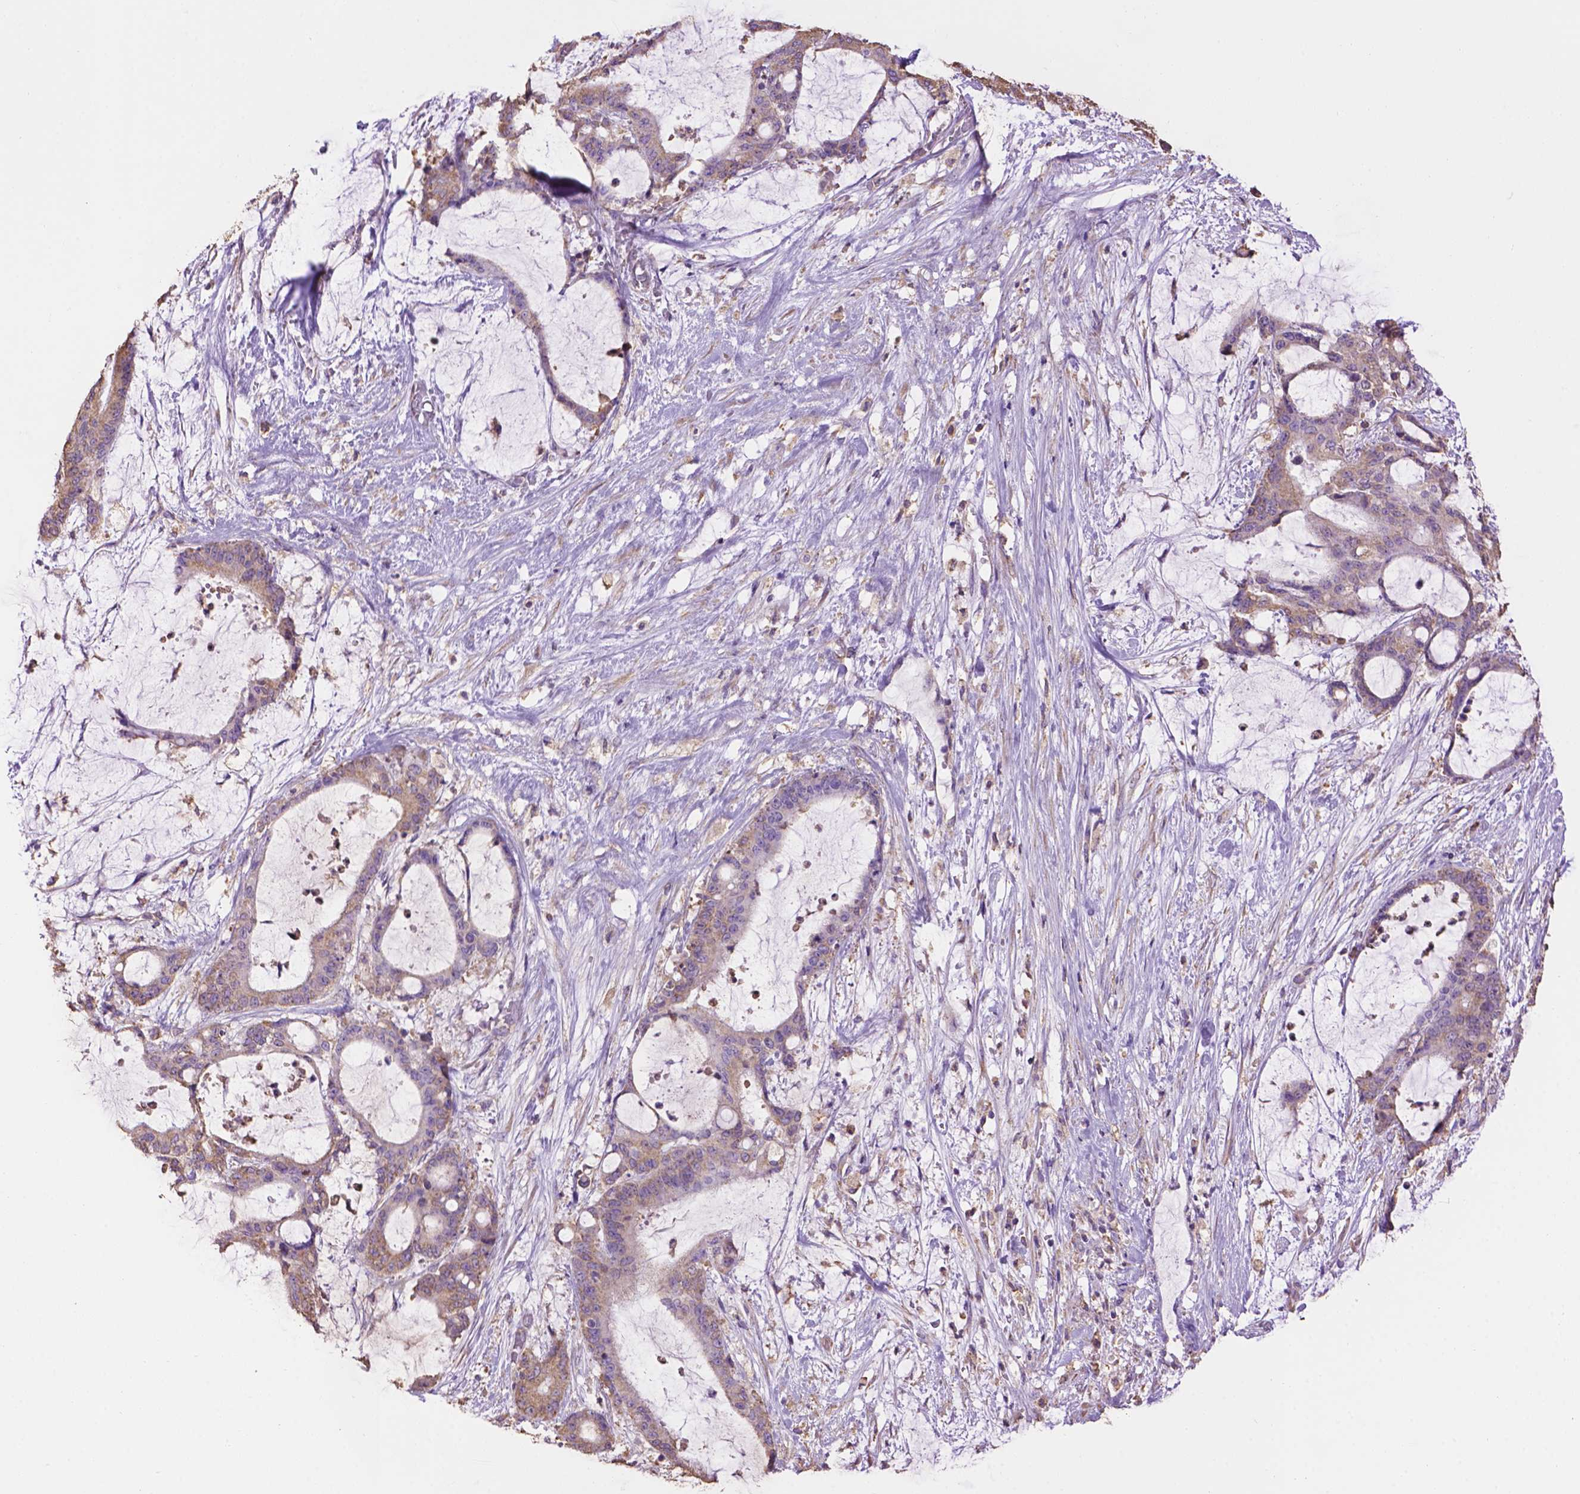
{"staining": {"intensity": "weak", "quantity": "25%-75%", "location": "cytoplasmic/membranous"}, "tissue": "liver cancer", "cell_type": "Tumor cells", "image_type": "cancer", "snomed": [{"axis": "morphology", "description": "Normal tissue, NOS"}, {"axis": "morphology", "description": "Cholangiocarcinoma"}, {"axis": "topography", "description": "Liver"}, {"axis": "topography", "description": "Peripheral nerve tissue"}], "caption": "DAB (3,3'-diaminobenzidine) immunohistochemical staining of human liver cancer displays weak cytoplasmic/membranous protein expression in approximately 25%-75% of tumor cells.", "gene": "PPP2R5E", "patient": {"sex": "female", "age": 73}}